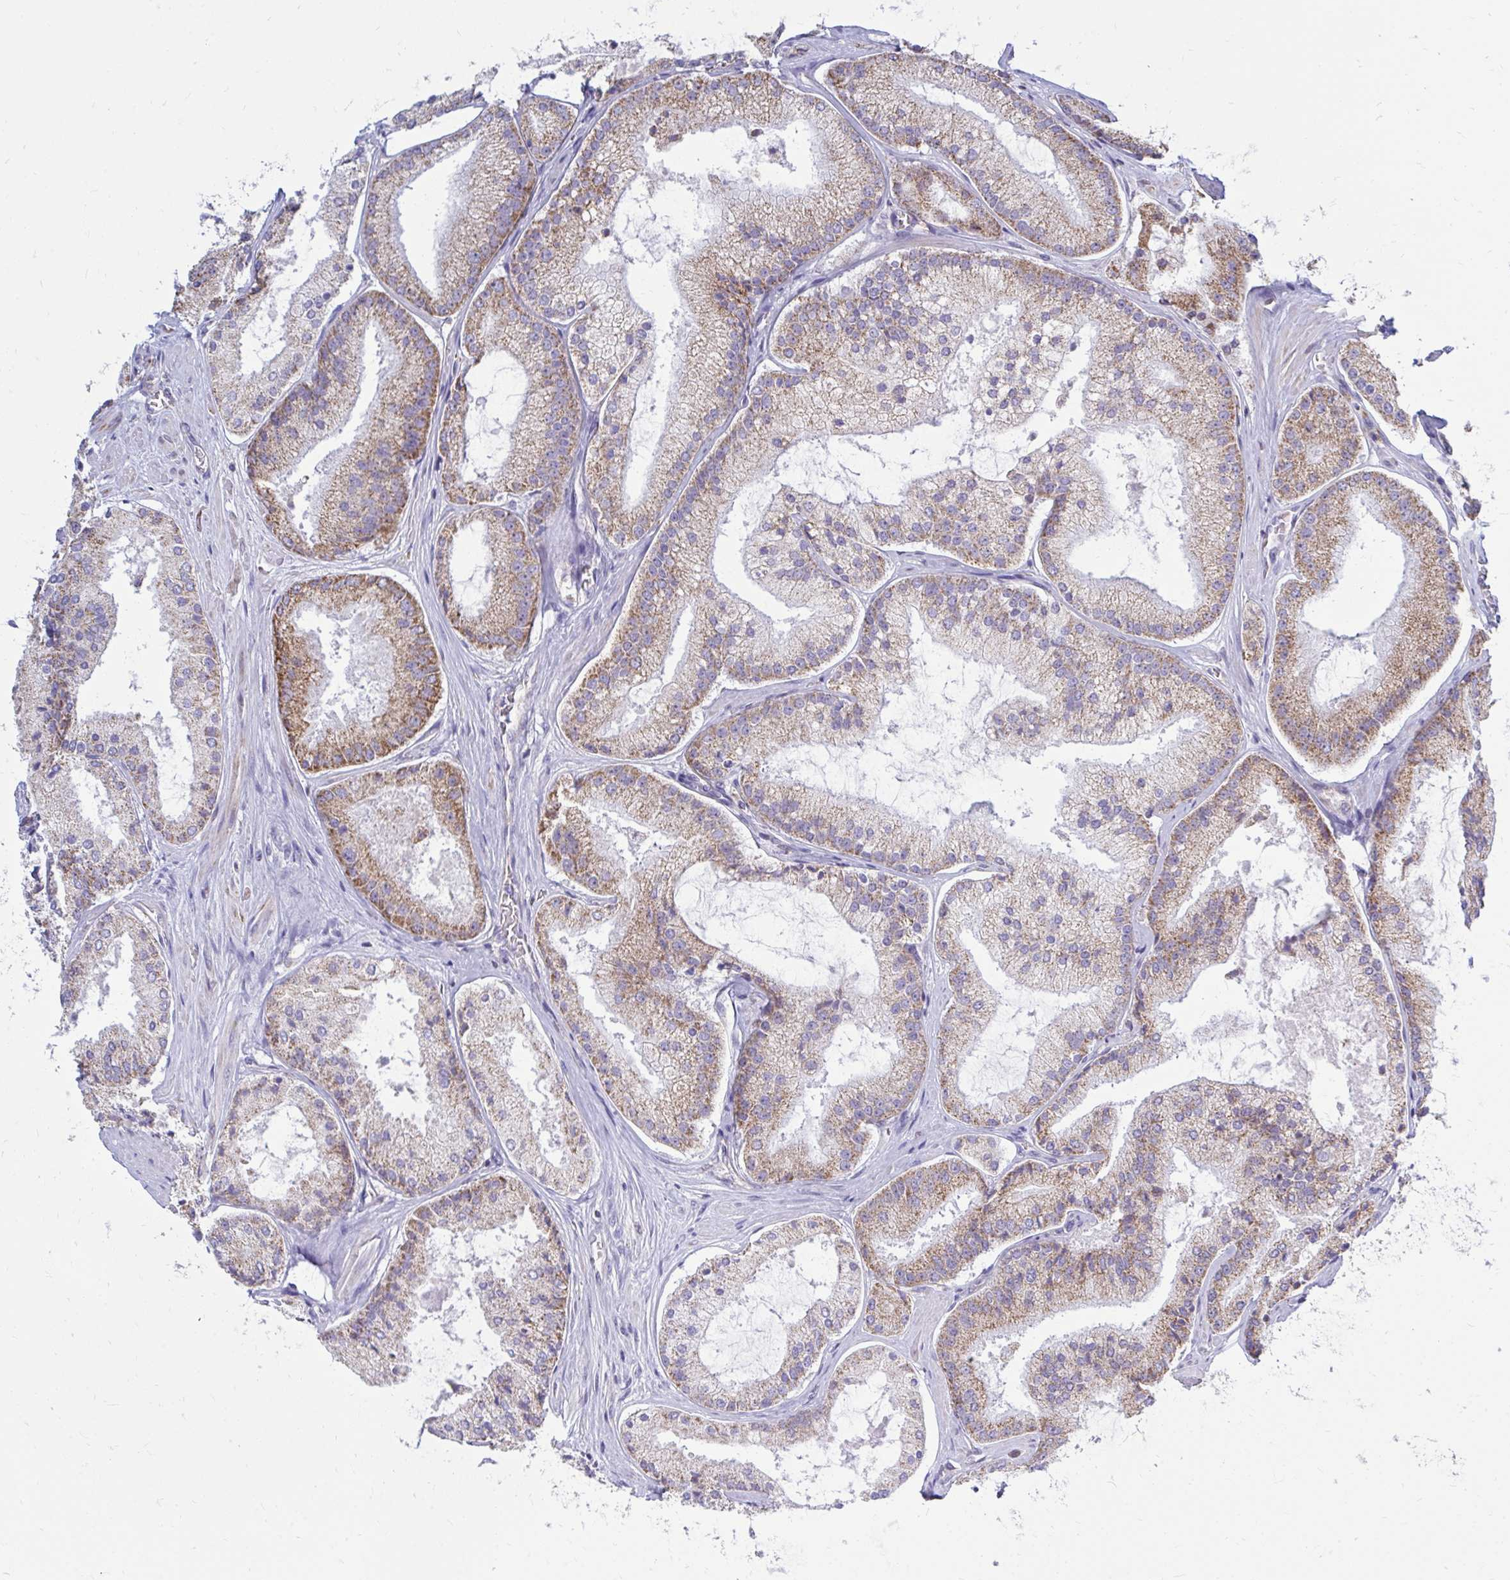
{"staining": {"intensity": "moderate", "quantity": ">75%", "location": "cytoplasmic/membranous"}, "tissue": "prostate cancer", "cell_type": "Tumor cells", "image_type": "cancer", "snomed": [{"axis": "morphology", "description": "Adenocarcinoma, High grade"}, {"axis": "topography", "description": "Prostate"}], "caption": "An IHC photomicrograph of tumor tissue is shown. Protein staining in brown highlights moderate cytoplasmic/membranous positivity in high-grade adenocarcinoma (prostate) within tumor cells. (DAB IHC with brightfield microscopy, high magnification).", "gene": "OR10R2", "patient": {"sex": "male", "age": 73}}